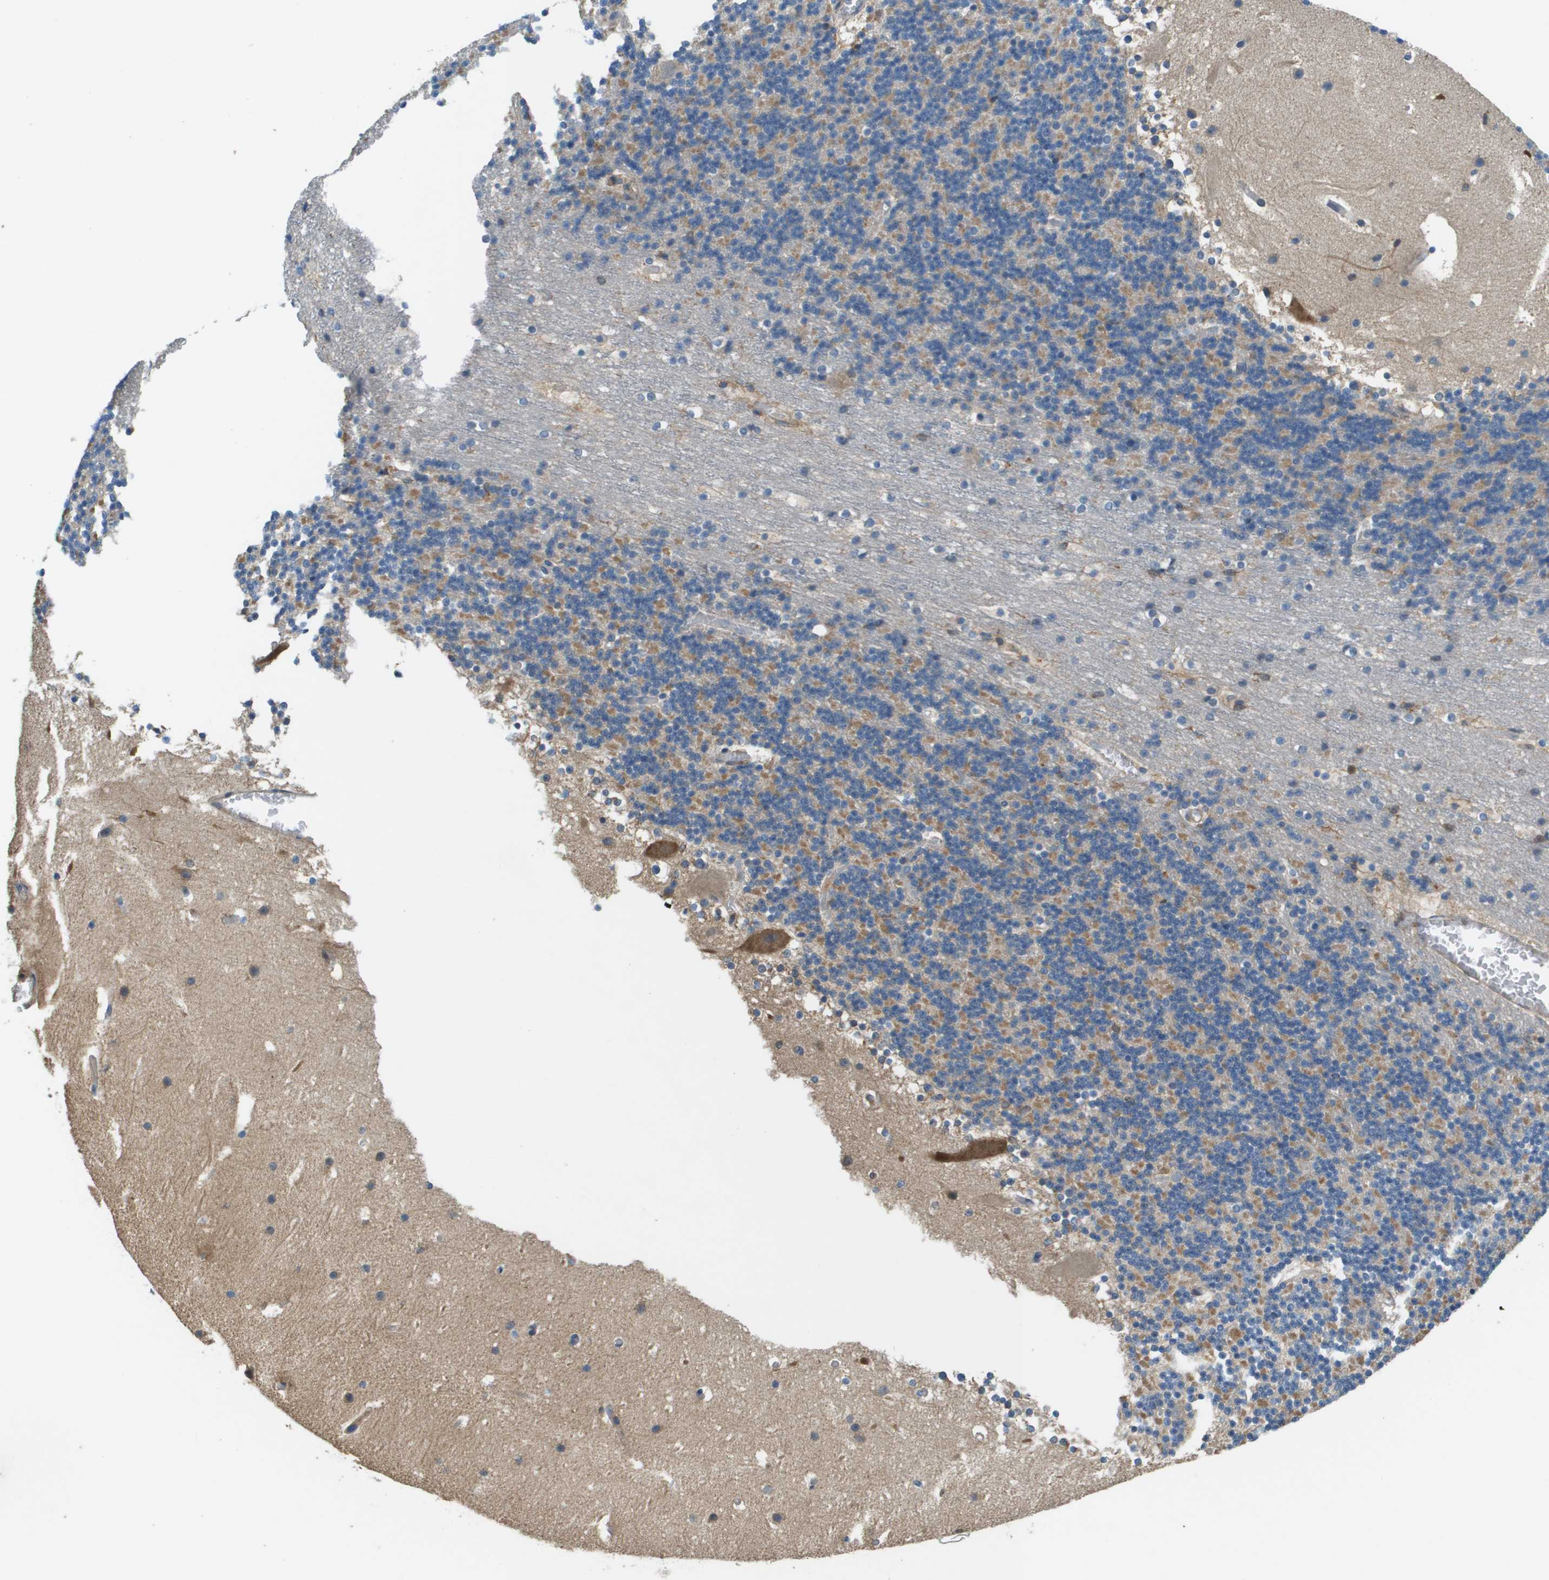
{"staining": {"intensity": "moderate", "quantity": "25%-75%", "location": "cytoplasmic/membranous"}, "tissue": "cerebellum", "cell_type": "Cells in granular layer", "image_type": "normal", "snomed": [{"axis": "morphology", "description": "Normal tissue, NOS"}, {"axis": "topography", "description": "Cerebellum"}], "caption": "This photomicrograph displays immunohistochemistry staining of unremarkable human cerebellum, with medium moderate cytoplasmic/membranous positivity in approximately 25%-75% of cells in granular layer.", "gene": "SAMSN1", "patient": {"sex": "male", "age": 45}}